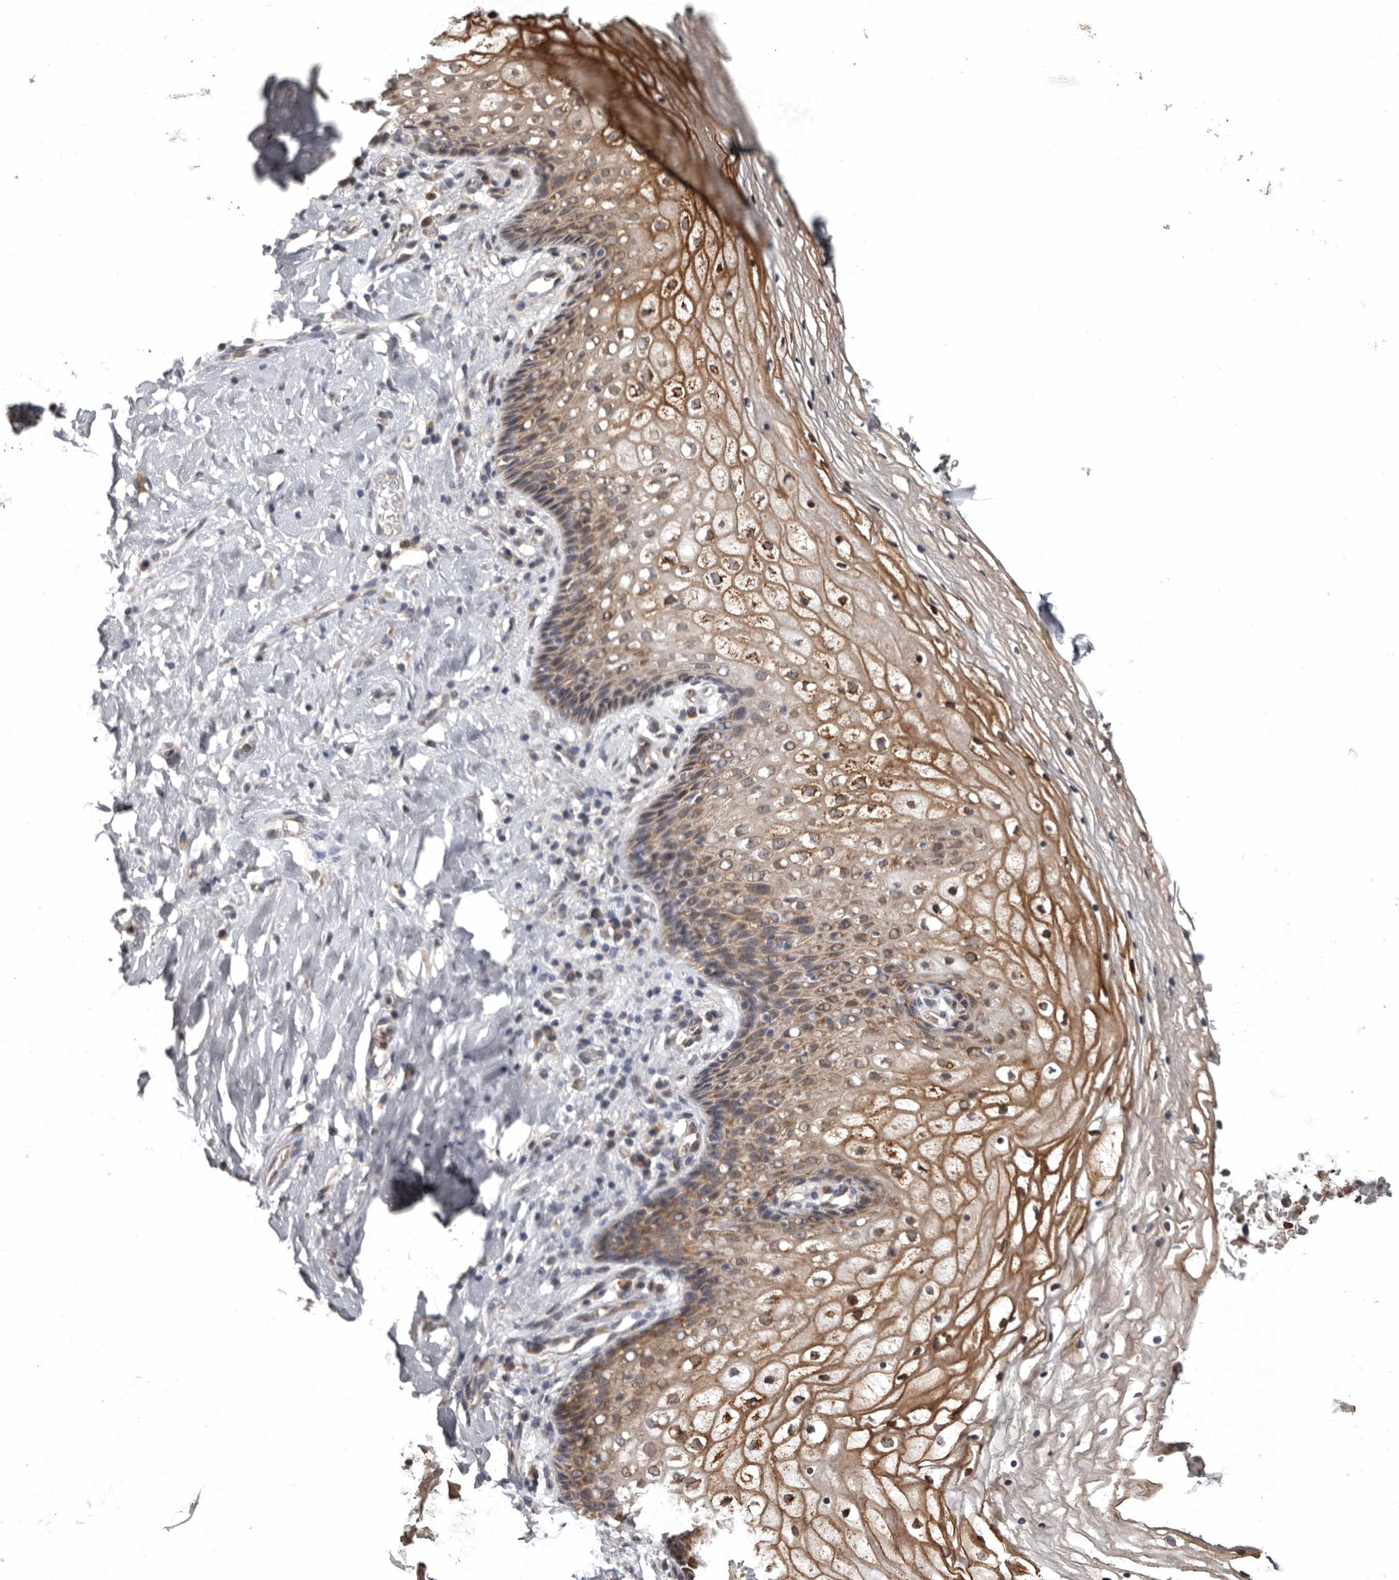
{"staining": {"intensity": "moderate", "quantity": ">75%", "location": "cytoplasmic/membranous"}, "tissue": "vagina", "cell_type": "Squamous epithelial cells", "image_type": "normal", "snomed": [{"axis": "morphology", "description": "Normal tissue, NOS"}, {"axis": "topography", "description": "Vagina"}], "caption": "Protein analysis of normal vagina reveals moderate cytoplasmic/membranous positivity in approximately >75% of squamous epithelial cells. The staining was performed using DAB (3,3'-diaminobenzidine) to visualize the protein expression in brown, while the nuclei were stained in blue with hematoxylin (Magnification: 20x).", "gene": "DARS1", "patient": {"sex": "female", "age": 60}}